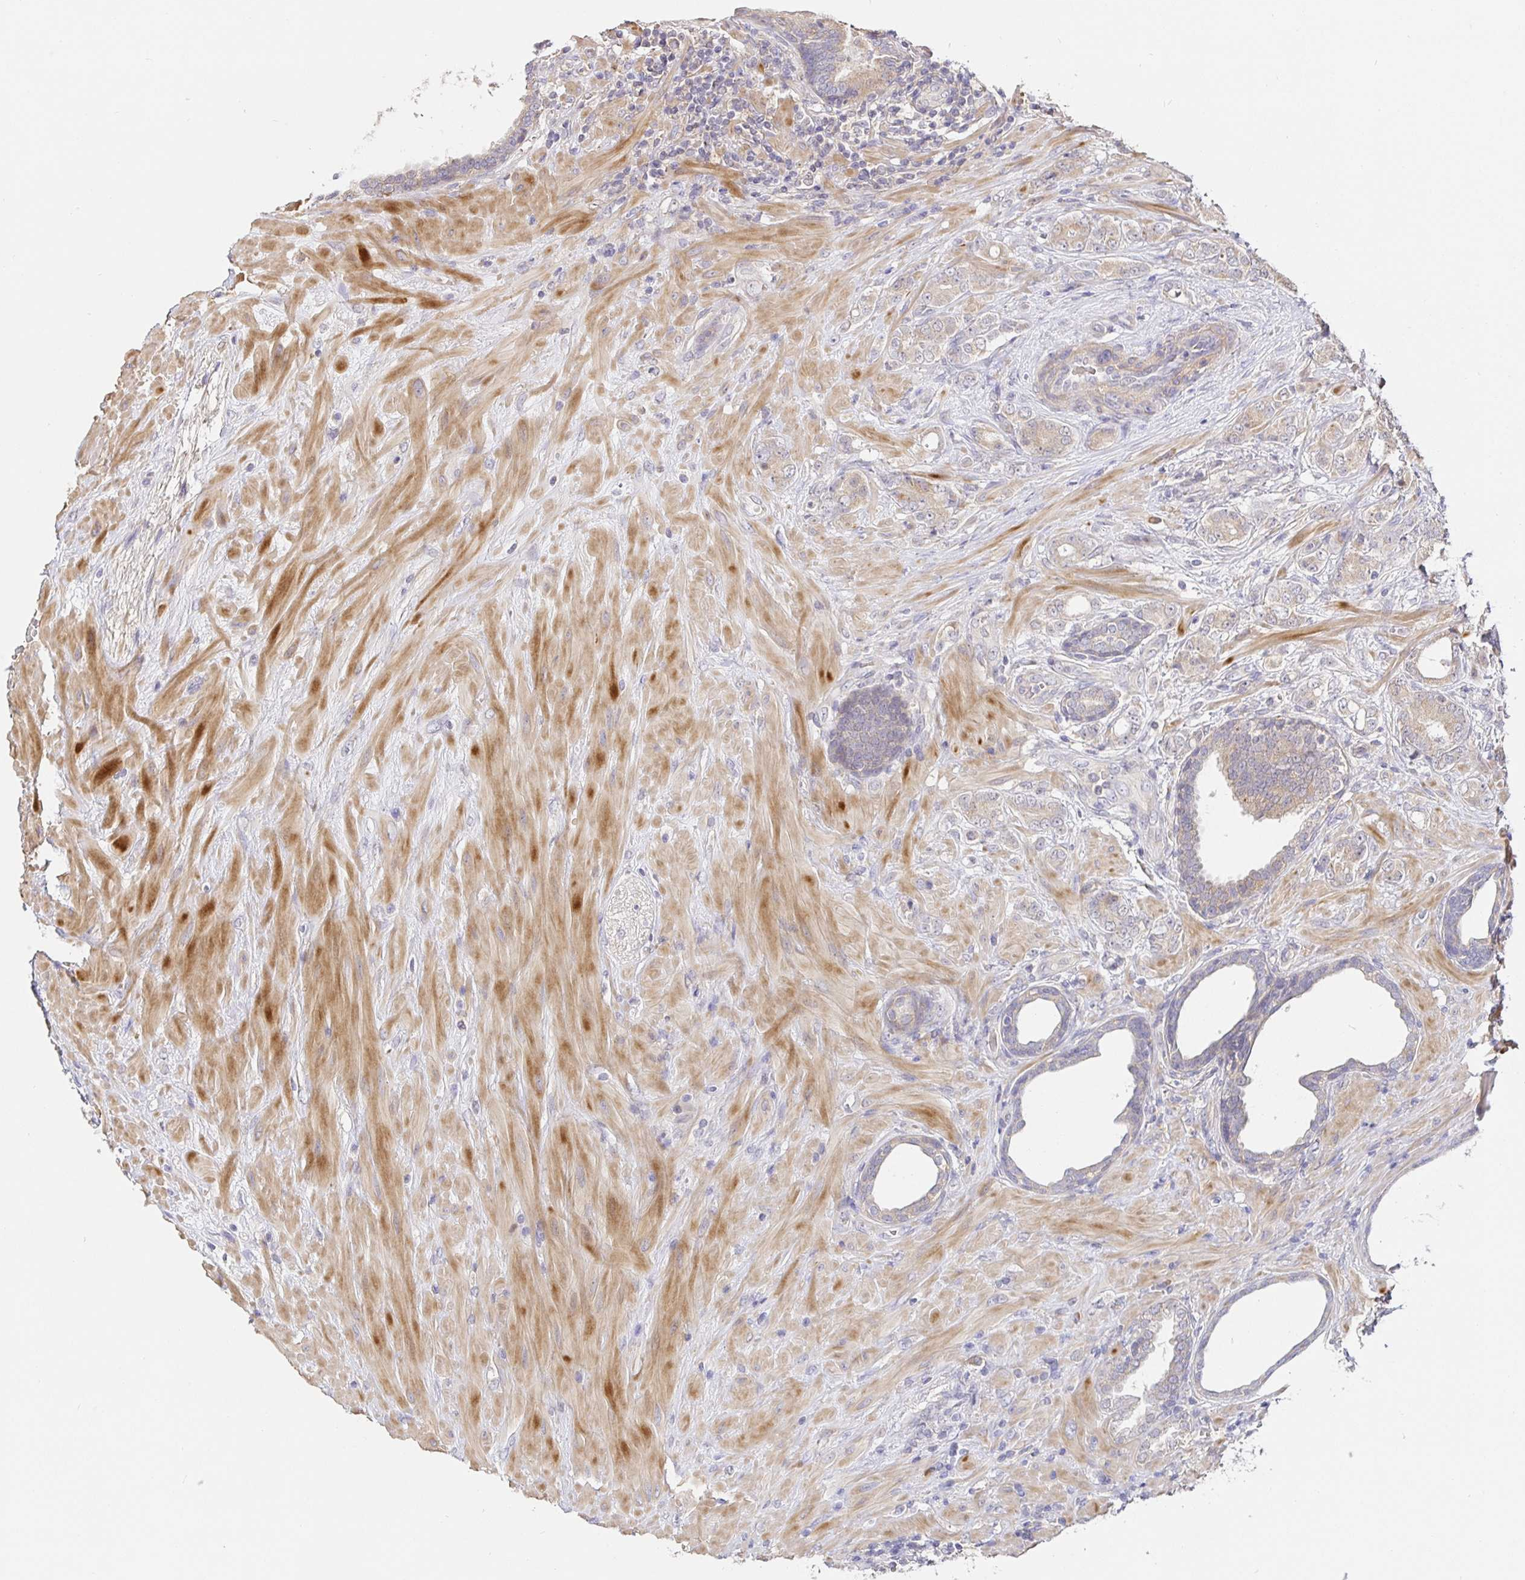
{"staining": {"intensity": "weak", "quantity": "25%-75%", "location": "cytoplasmic/membranous"}, "tissue": "prostate cancer", "cell_type": "Tumor cells", "image_type": "cancer", "snomed": [{"axis": "morphology", "description": "Adenocarcinoma, High grade"}, {"axis": "topography", "description": "Prostate"}], "caption": "This micrograph demonstrates prostate cancer (high-grade adenocarcinoma) stained with IHC to label a protein in brown. The cytoplasmic/membranous of tumor cells show weak positivity for the protein. Nuclei are counter-stained blue.", "gene": "ZDHHC11", "patient": {"sex": "male", "age": 62}}